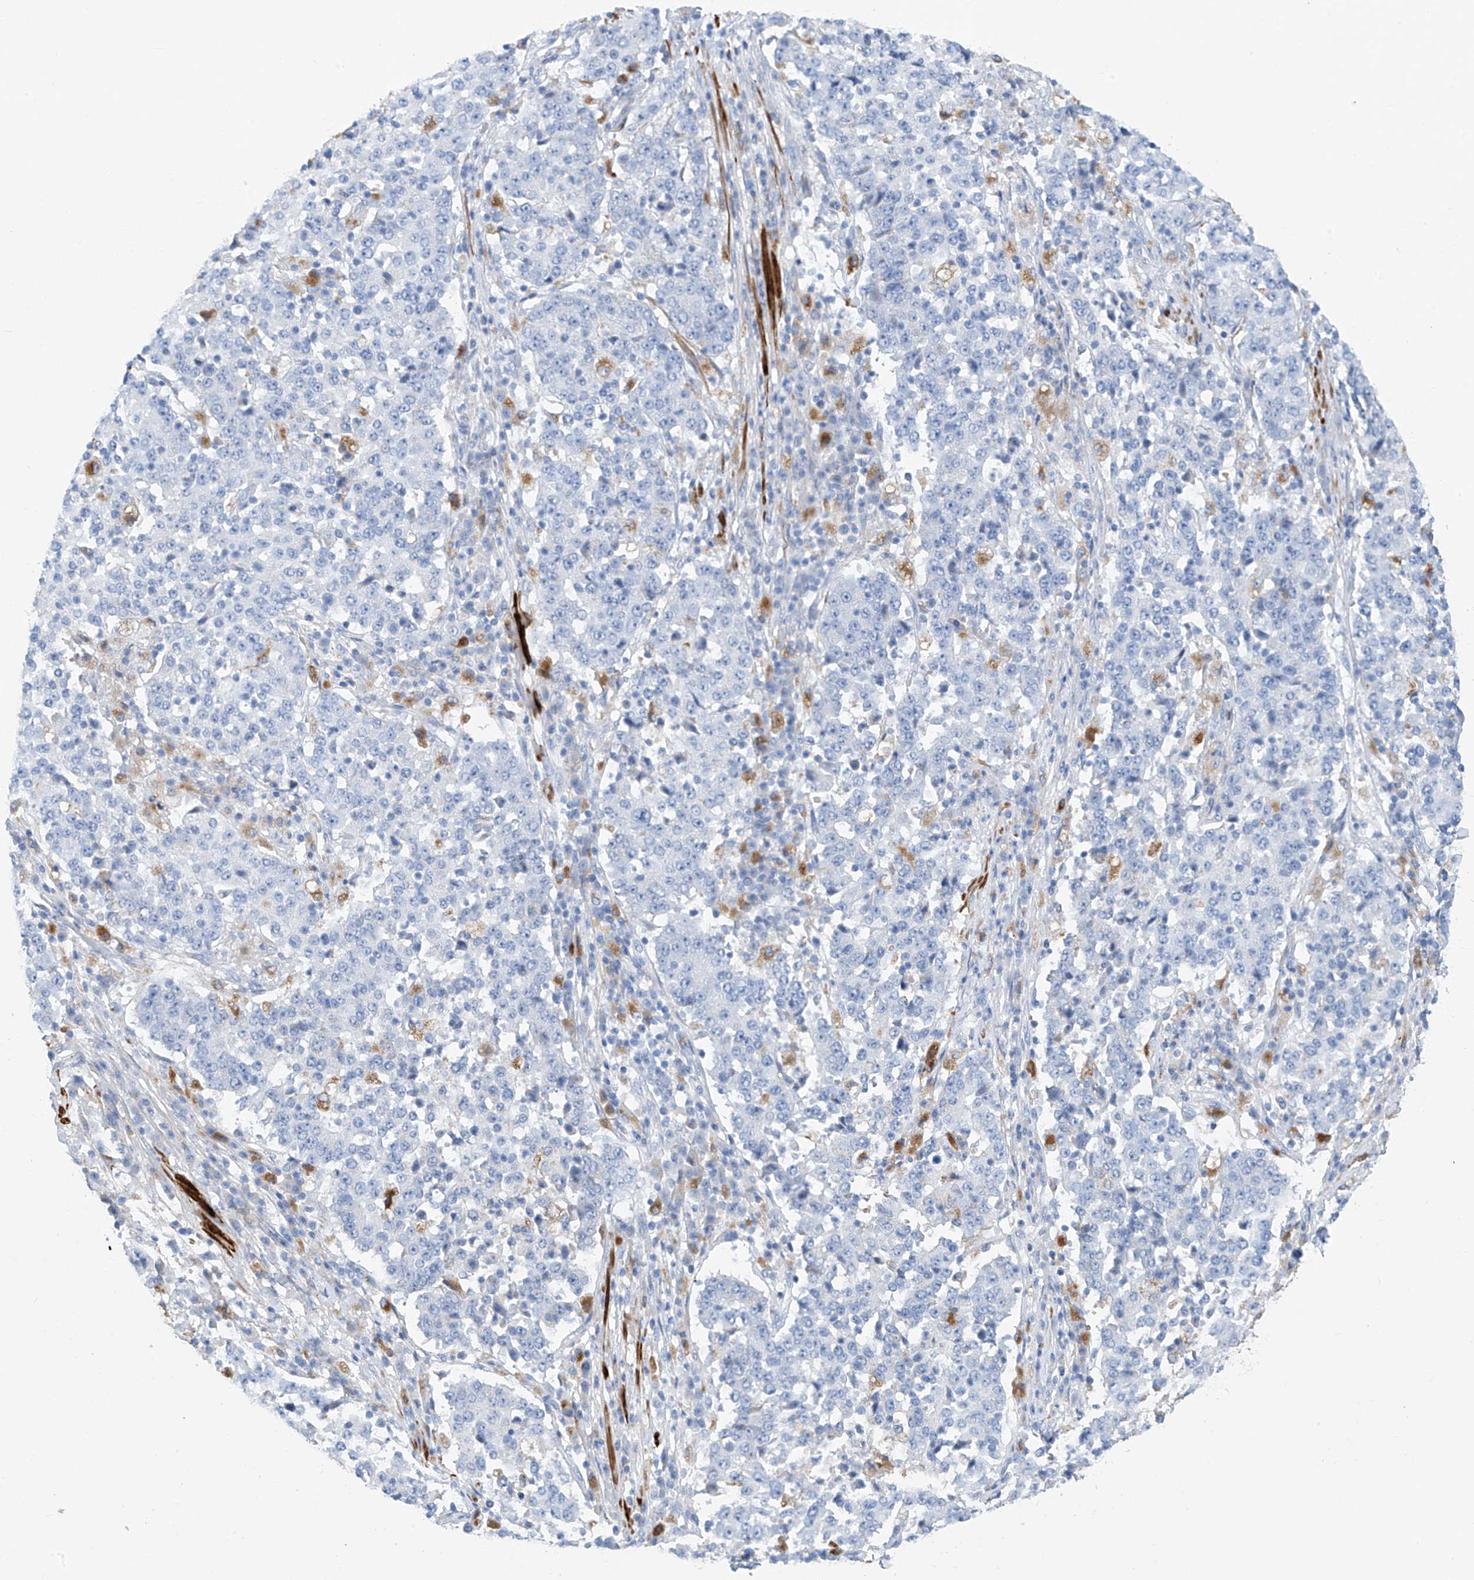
{"staining": {"intensity": "negative", "quantity": "none", "location": "none"}, "tissue": "stomach cancer", "cell_type": "Tumor cells", "image_type": "cancer", "snomed": [{"axis": "morphology", "description": "Adenocarcinoma, NOS"}, {"axis": "topography", "description": "Stomach"}], "caption": "The photomicrograph reveals no significant positivity in tumor cells of stomach cancer.", "gene": "GLMP", "patient": {"sex": "male", "age": 59}}